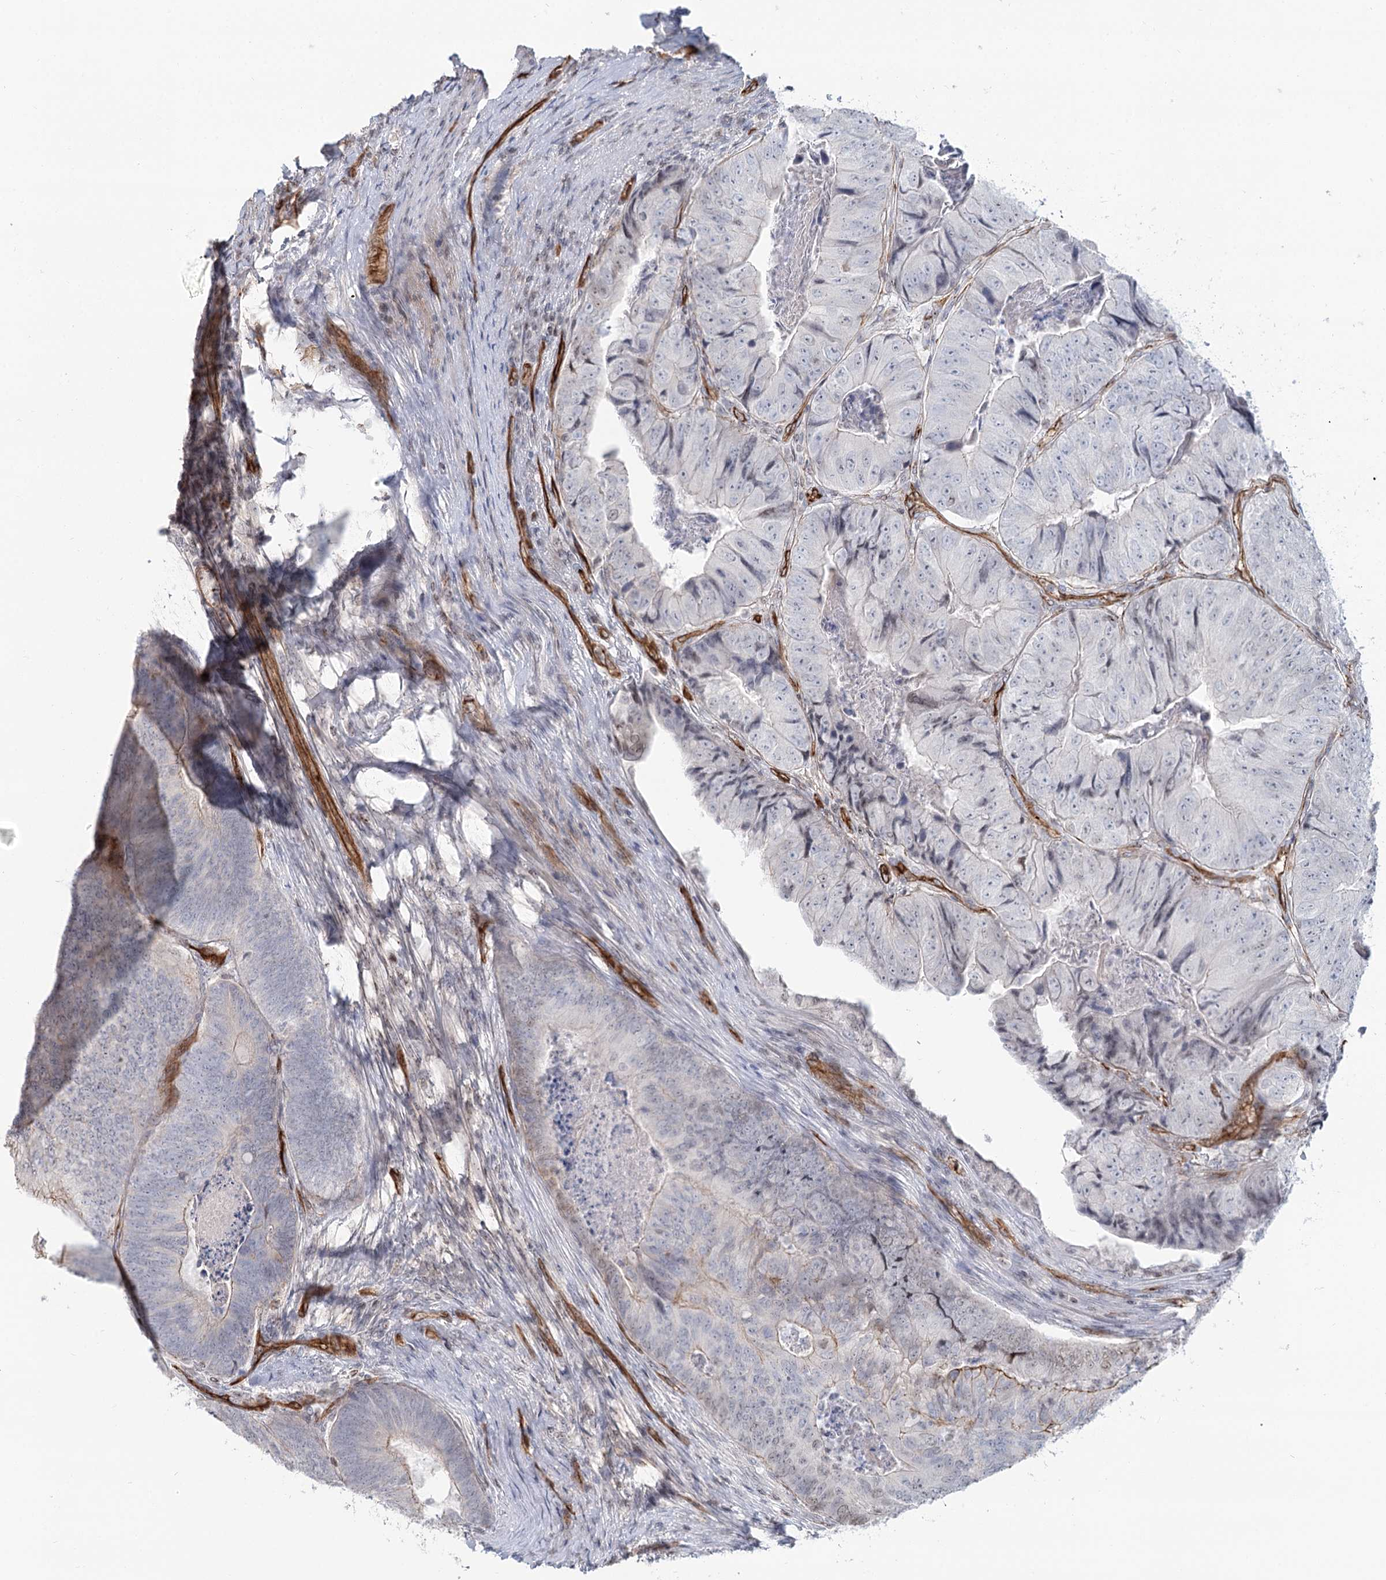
{"staining": {"intensity": "weak", "quantity": "<25%", "location": "cytoplasmic/membranous"}, "tissue": "colorectal cancer", "cell_type": "Tumor cells", "image_type": "cancer", "snomed": [{"axis": "morphology", "description": "Adenocarcinoma, NOS"}, {"axis": "topography", "description": "Colon"}], "caption": "An image of colorectal adenocarcinoma stained for a protein reveals no brown staining in tumor cells.", "gene": "ZFYVE28", "patient": {"sex": "female", "age": 67}}